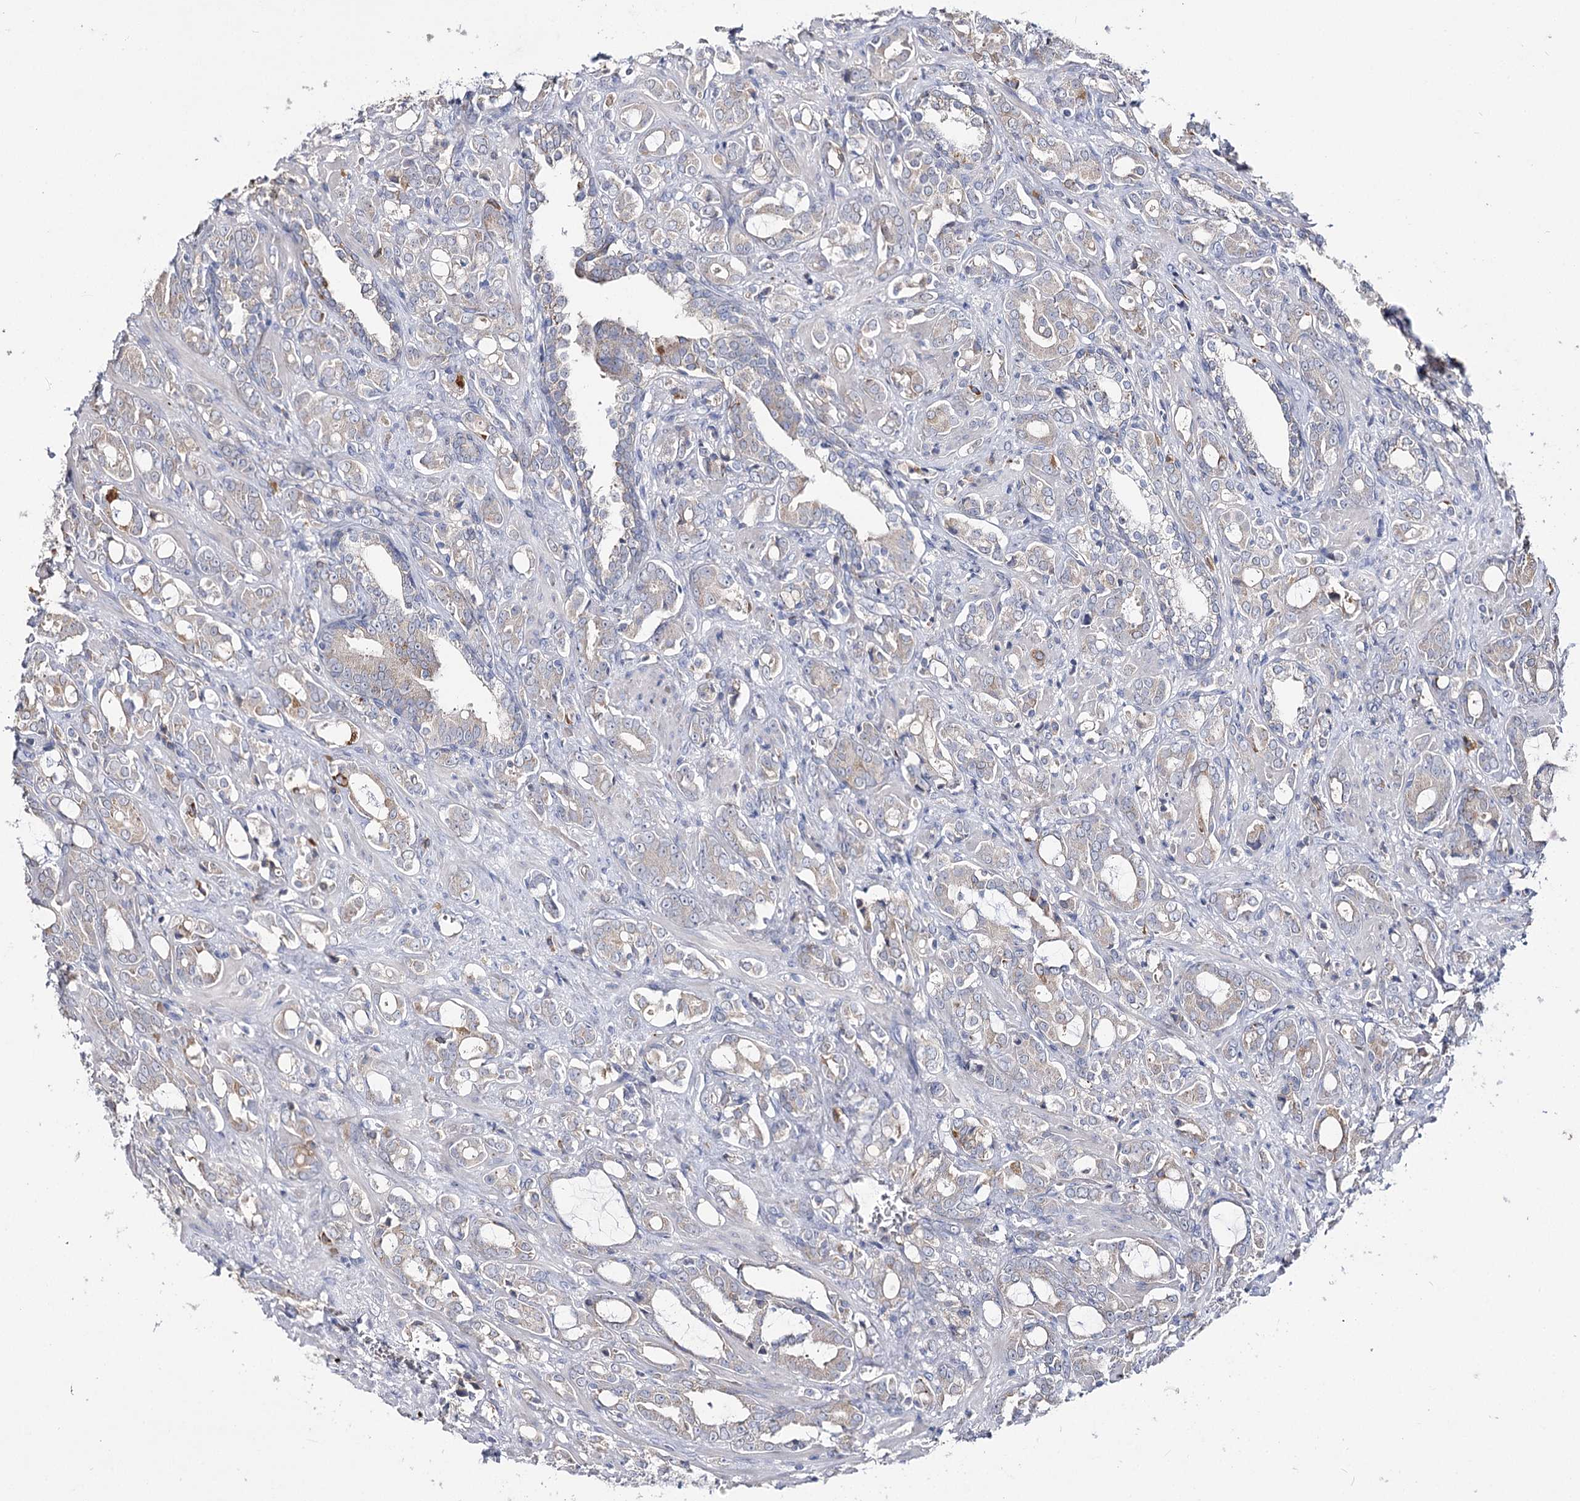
{"staining": {"intensity": "negative", "quantity": "none", "location": "none"}, "tissue": "prostate cancer", "cell_type": "Tumor cells", "image_type": "cancer", "snomed": [{"axis": "morphology", "description": "Adenocarcinoma, High grade"}, {"axis": "topography", "description": "Prostate"}], "caption": "This is a image of immunohistochemistry staining of prostate cancer, which shows no expression in tumor cells.", "gene": "IL1RAP", "patient": {"sex": "male", "age": 72}}